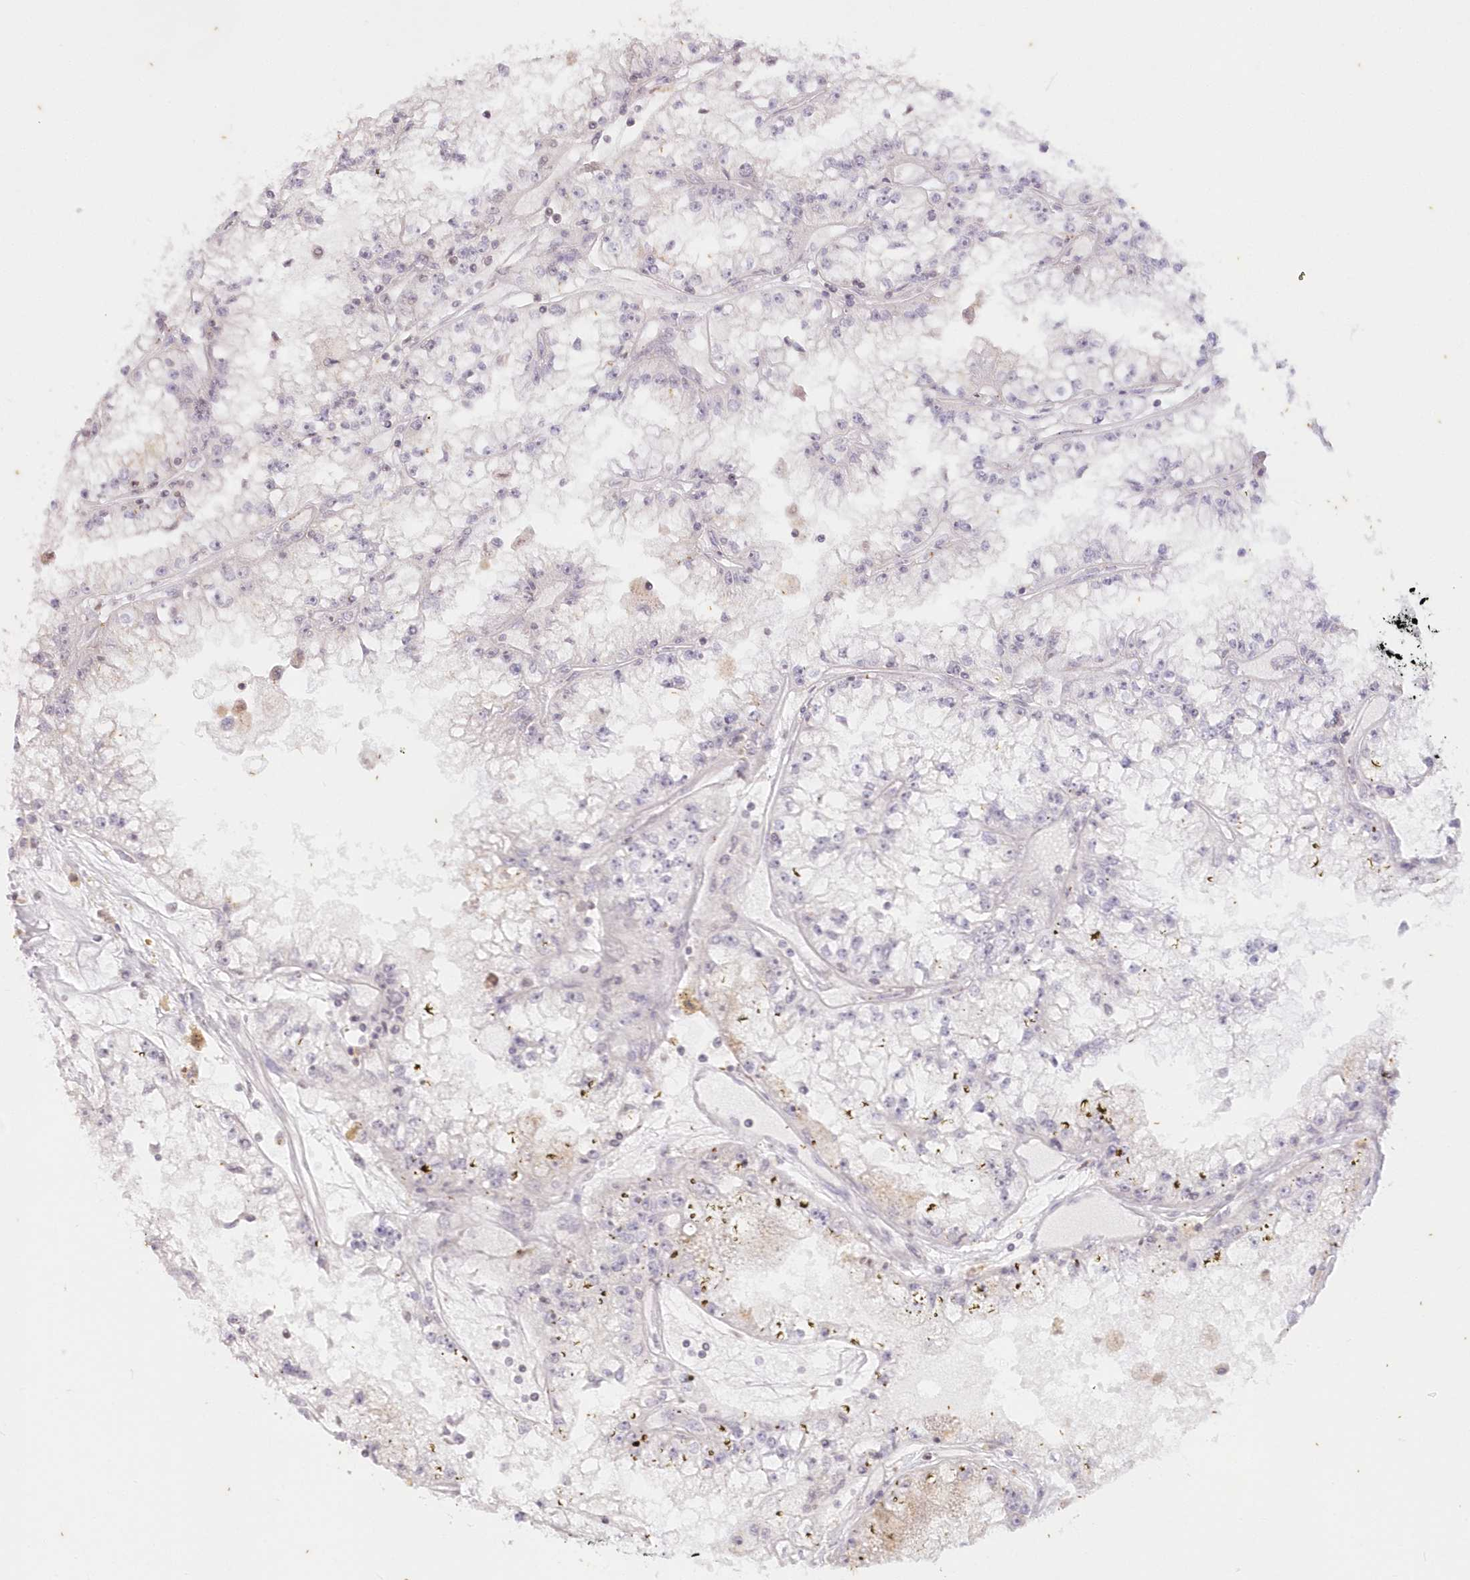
{"staining": {"intensity": "negative", "quantity": "none", "location": "none"}, "tissue": "renal cancer", "cell_type": "Tumor cells", "image_type": "cancer", "snomed": [{"axis": "morphology", "description": "Adenocarcinoma, NOS"}, {"axis": "topography", "description": "Kidney"}], "caption": "A histopathology image of human adenocarcinoma (renal) is negative for staining in tumor cells. Brightfield microscopy of IHC stained with DAB (3,3'-diaminobenzidine) (brown) and hematoxylin (blue), captured at high magnification.", "gene": "MTMR3", "patient": {"sex": "male", "age": 56}}